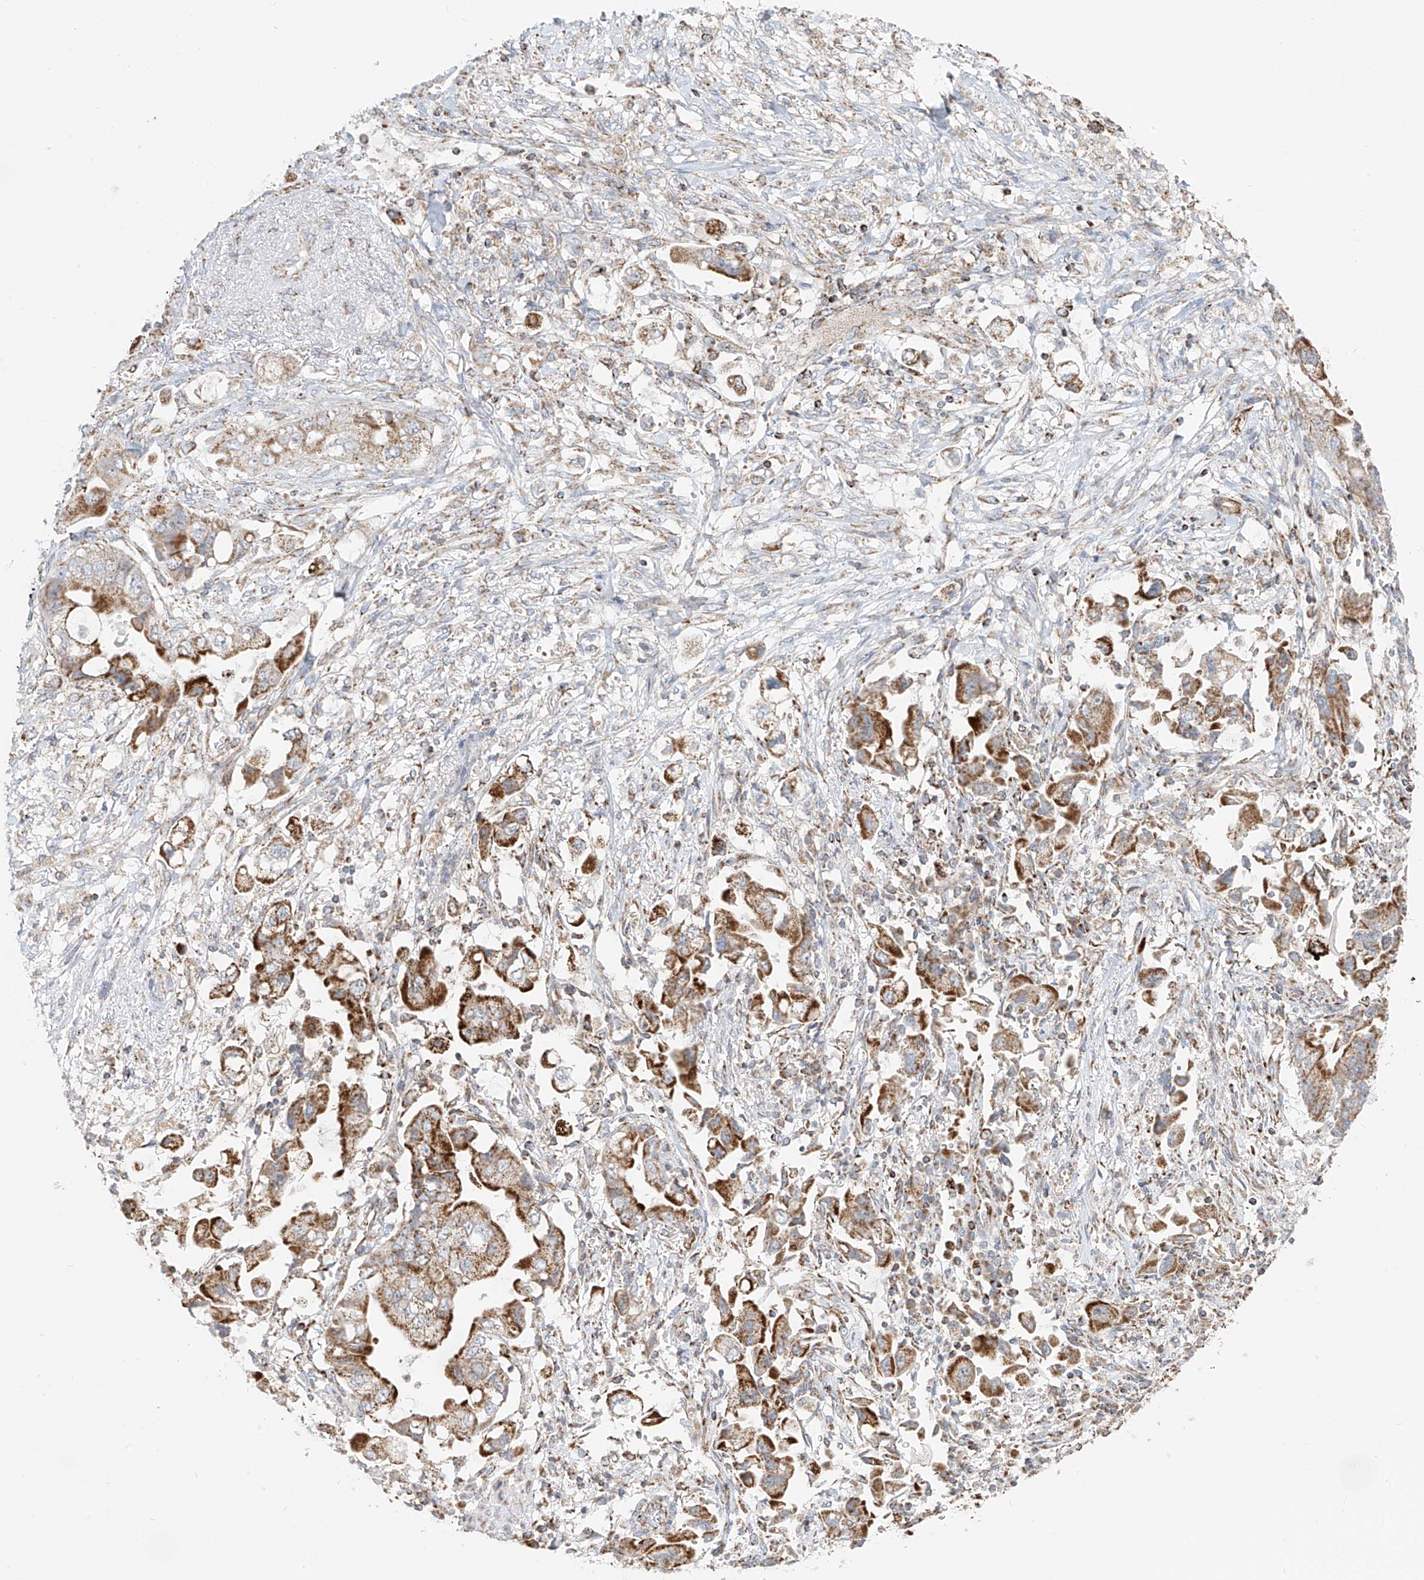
{"staining": {"intensity": "strong", "quantity": ">75%", "location": "cytoplasmic/membranous"}, "tissue": "stomach cancer", "cell_type": "Tumor cells", "image_type": "cancer", "snomed": [{"axis": "morphology", "description": "Adenocarcinoma, NOS"}, {"axis": "topography", "description": "Stomach"}], "caption": "Adenocarcinoma (stomach) stained with a brown dye reveals strong cytoplasmic/membranous positive staining in about >75% of tumor cells.", "gene": "ETHE1", "patient": {"sex": "male", "age": 62}}